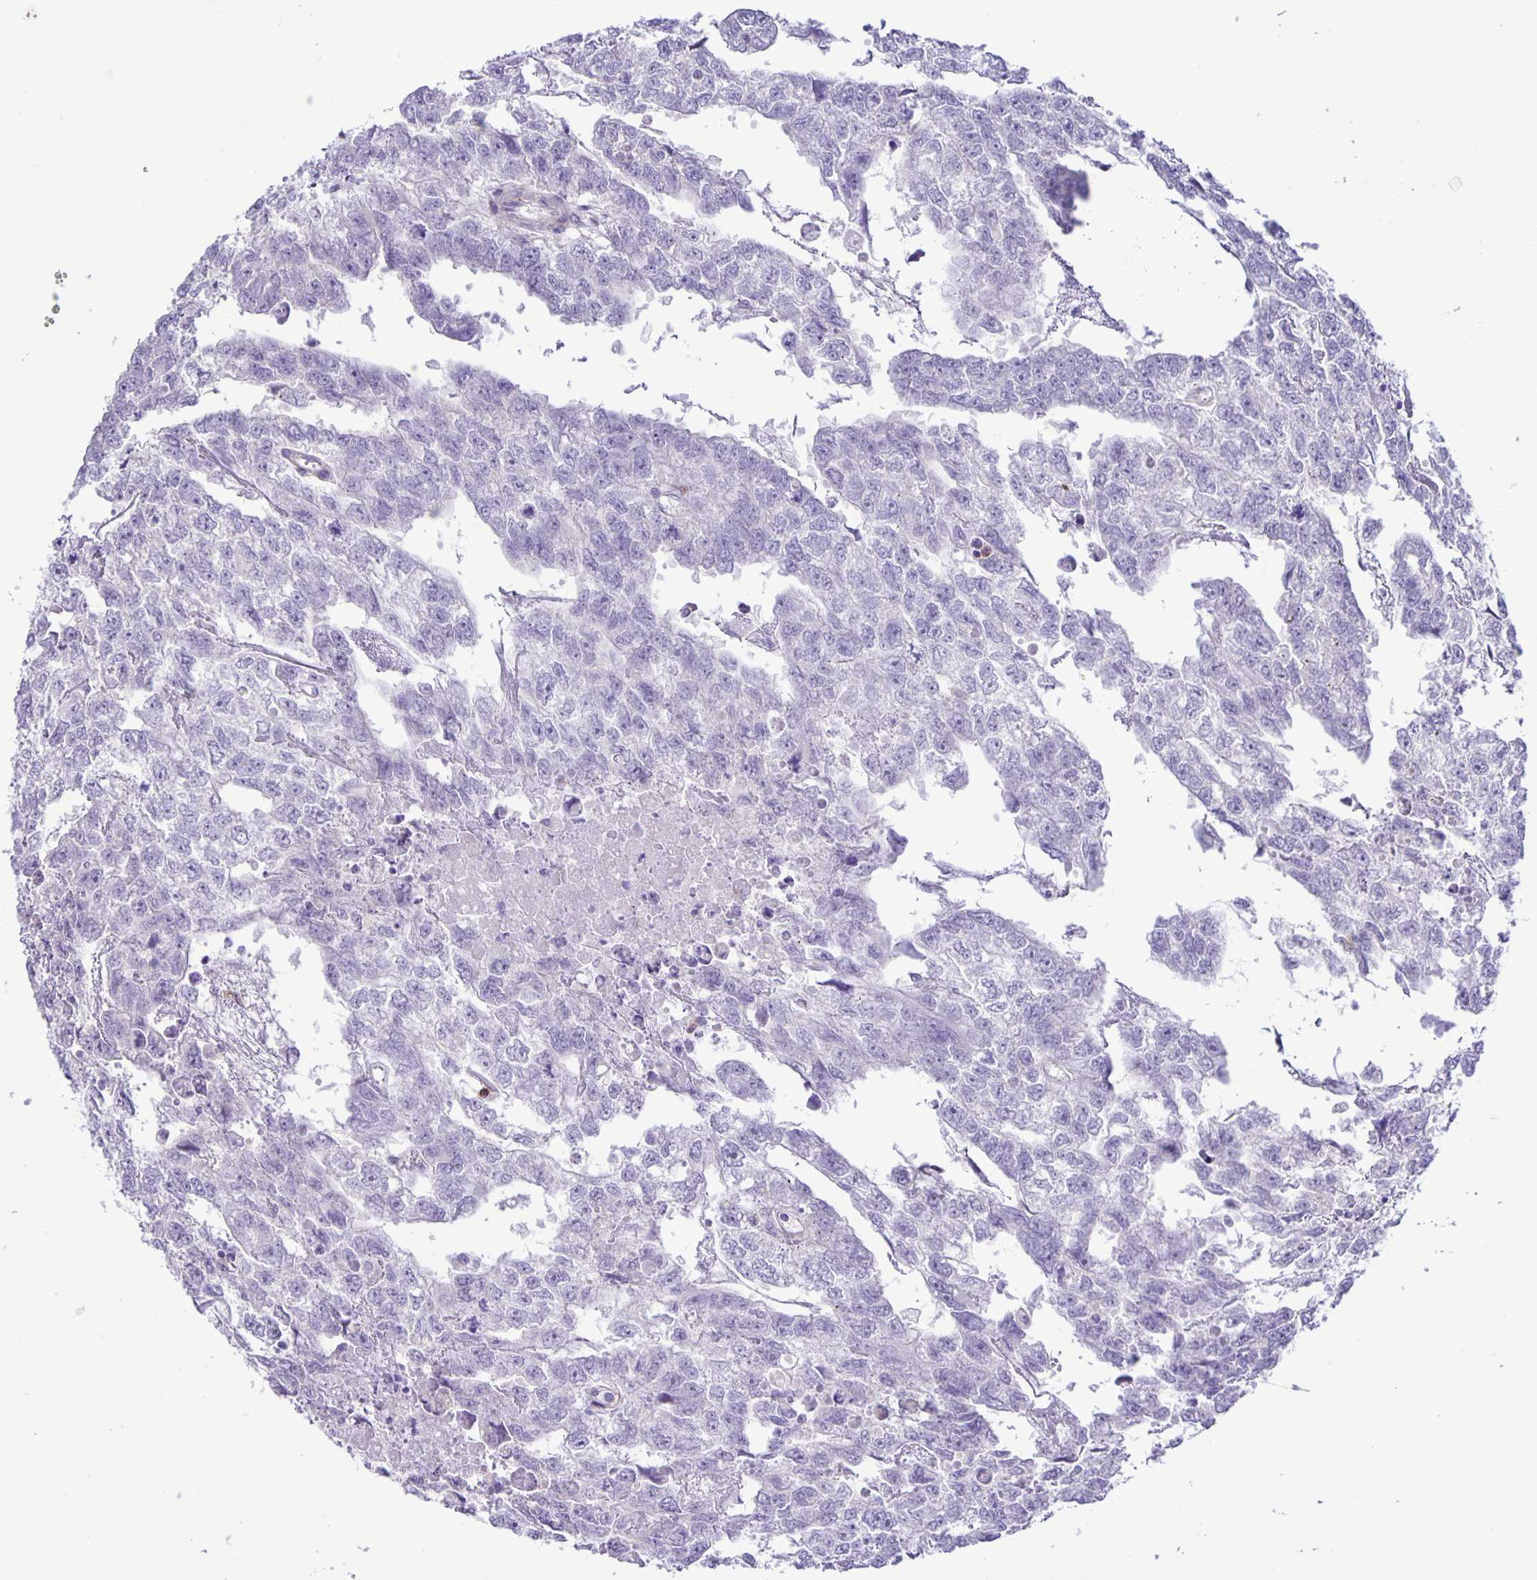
{"staining": {"intensity": "negative", "quantity": "none", "location": "none"}, "tissue": "testis cancer", "cell_type": "Tumor cells", "image_type": "cancer", "snomed": [{"axis": "morphology", "description": "Carcinoma, Embryonal, NOS"}, {"axis": "morphology", "description": "Teratoma, malignant, NOS"}, {"axis": "topography", "description": "Testis"}], "caption": "Testis teratoma (malignant) stained for a protein using immunohistochemistry exhibits no staining tumor cells.", "gene": "ADCK1", "patient": {"sex": "male", "age": 44}}